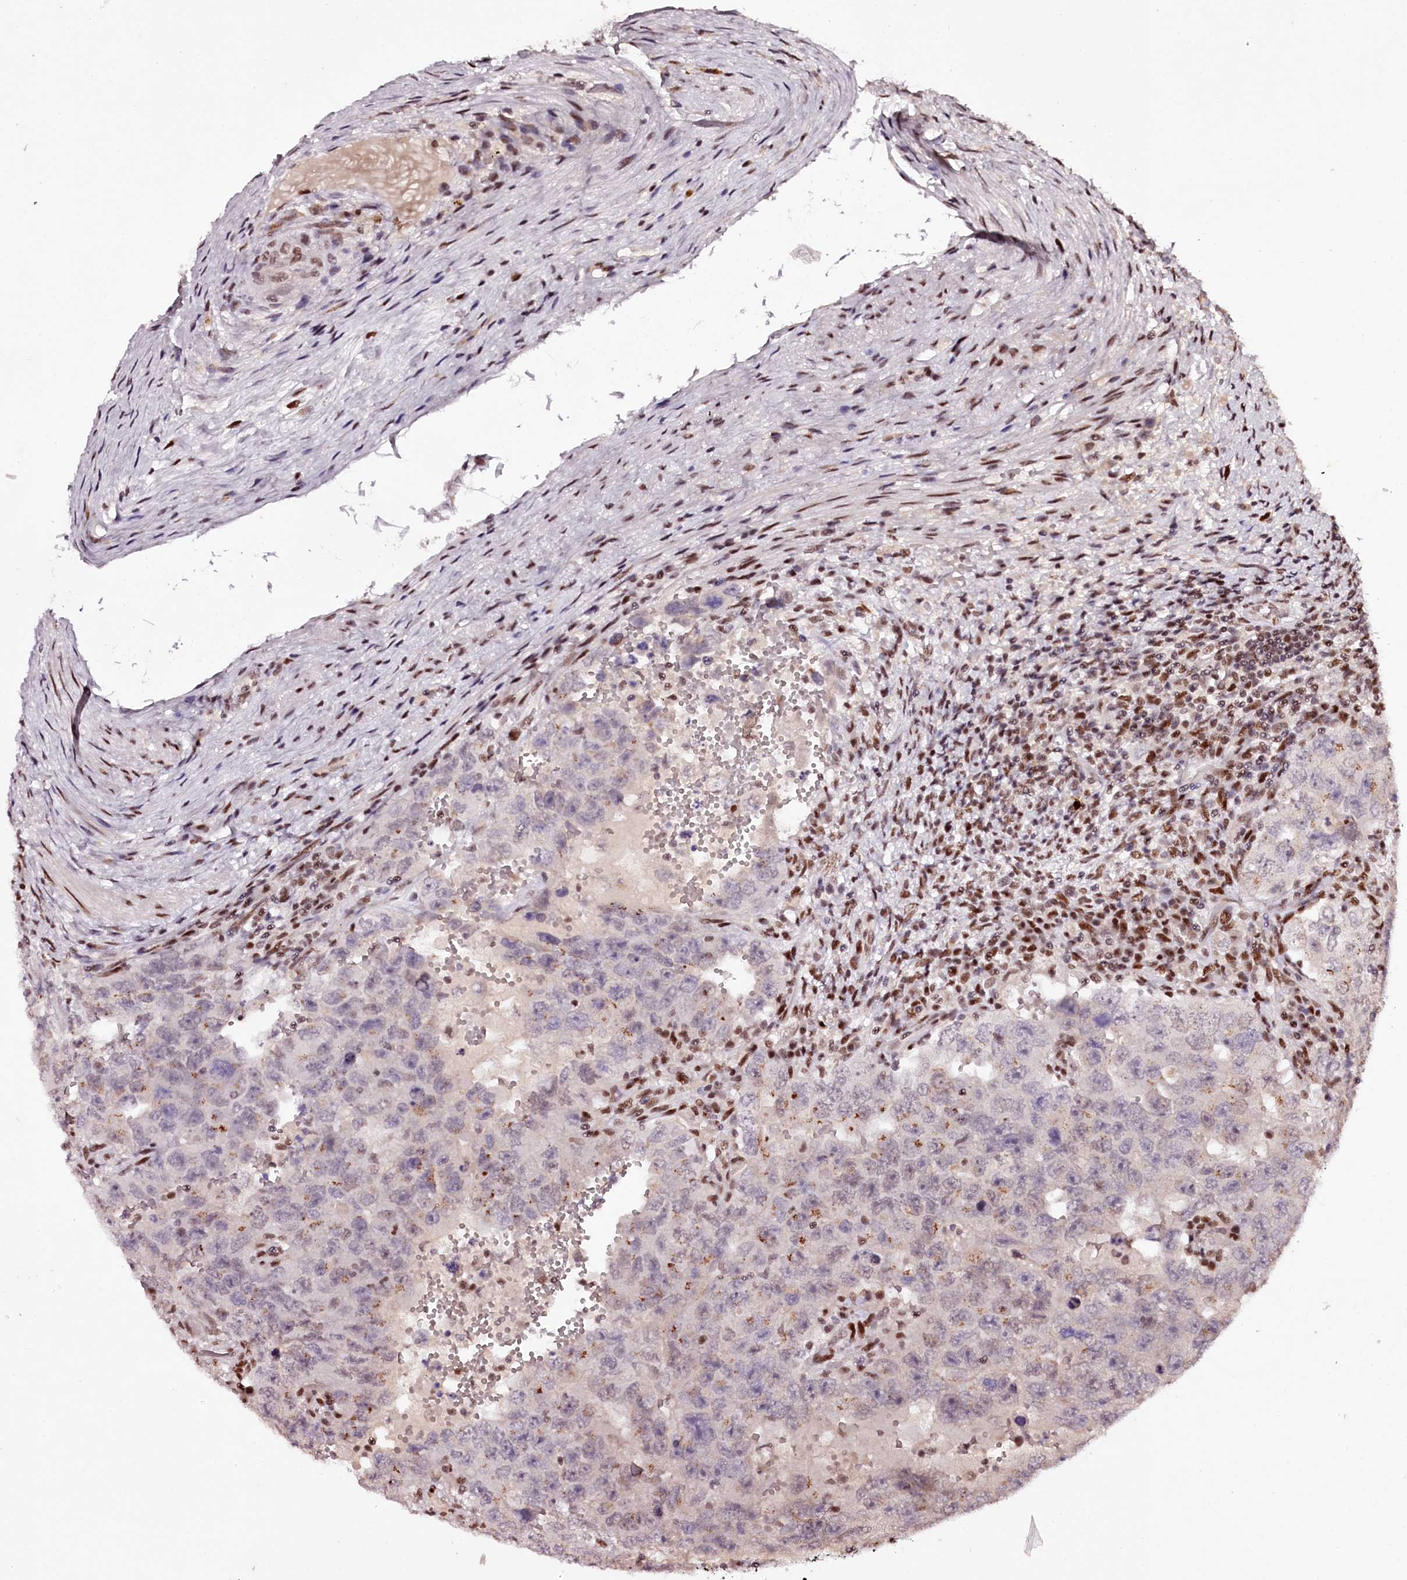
{"staining": {"intensity": "moderate", "quantity": "<25%", "location": "cytoplasmic/membranous"}, "tissue": "testis cancer", "cell_type": "Tumor cells", "image_type": "cancer", "snomed": [{"axis": "morphology", "description": "Carcinoma, Embryonal, NOS"}, {"axis": "topography", "description": "Testis"}], "caption": "Protein staining reveals moderate cytoplasmic/membranous positivity in approximately <25% of tumor cells in embryonal carcinoma (testis).", "gene": "TTC33", "patient": {"sex": "male", "age": 26}}